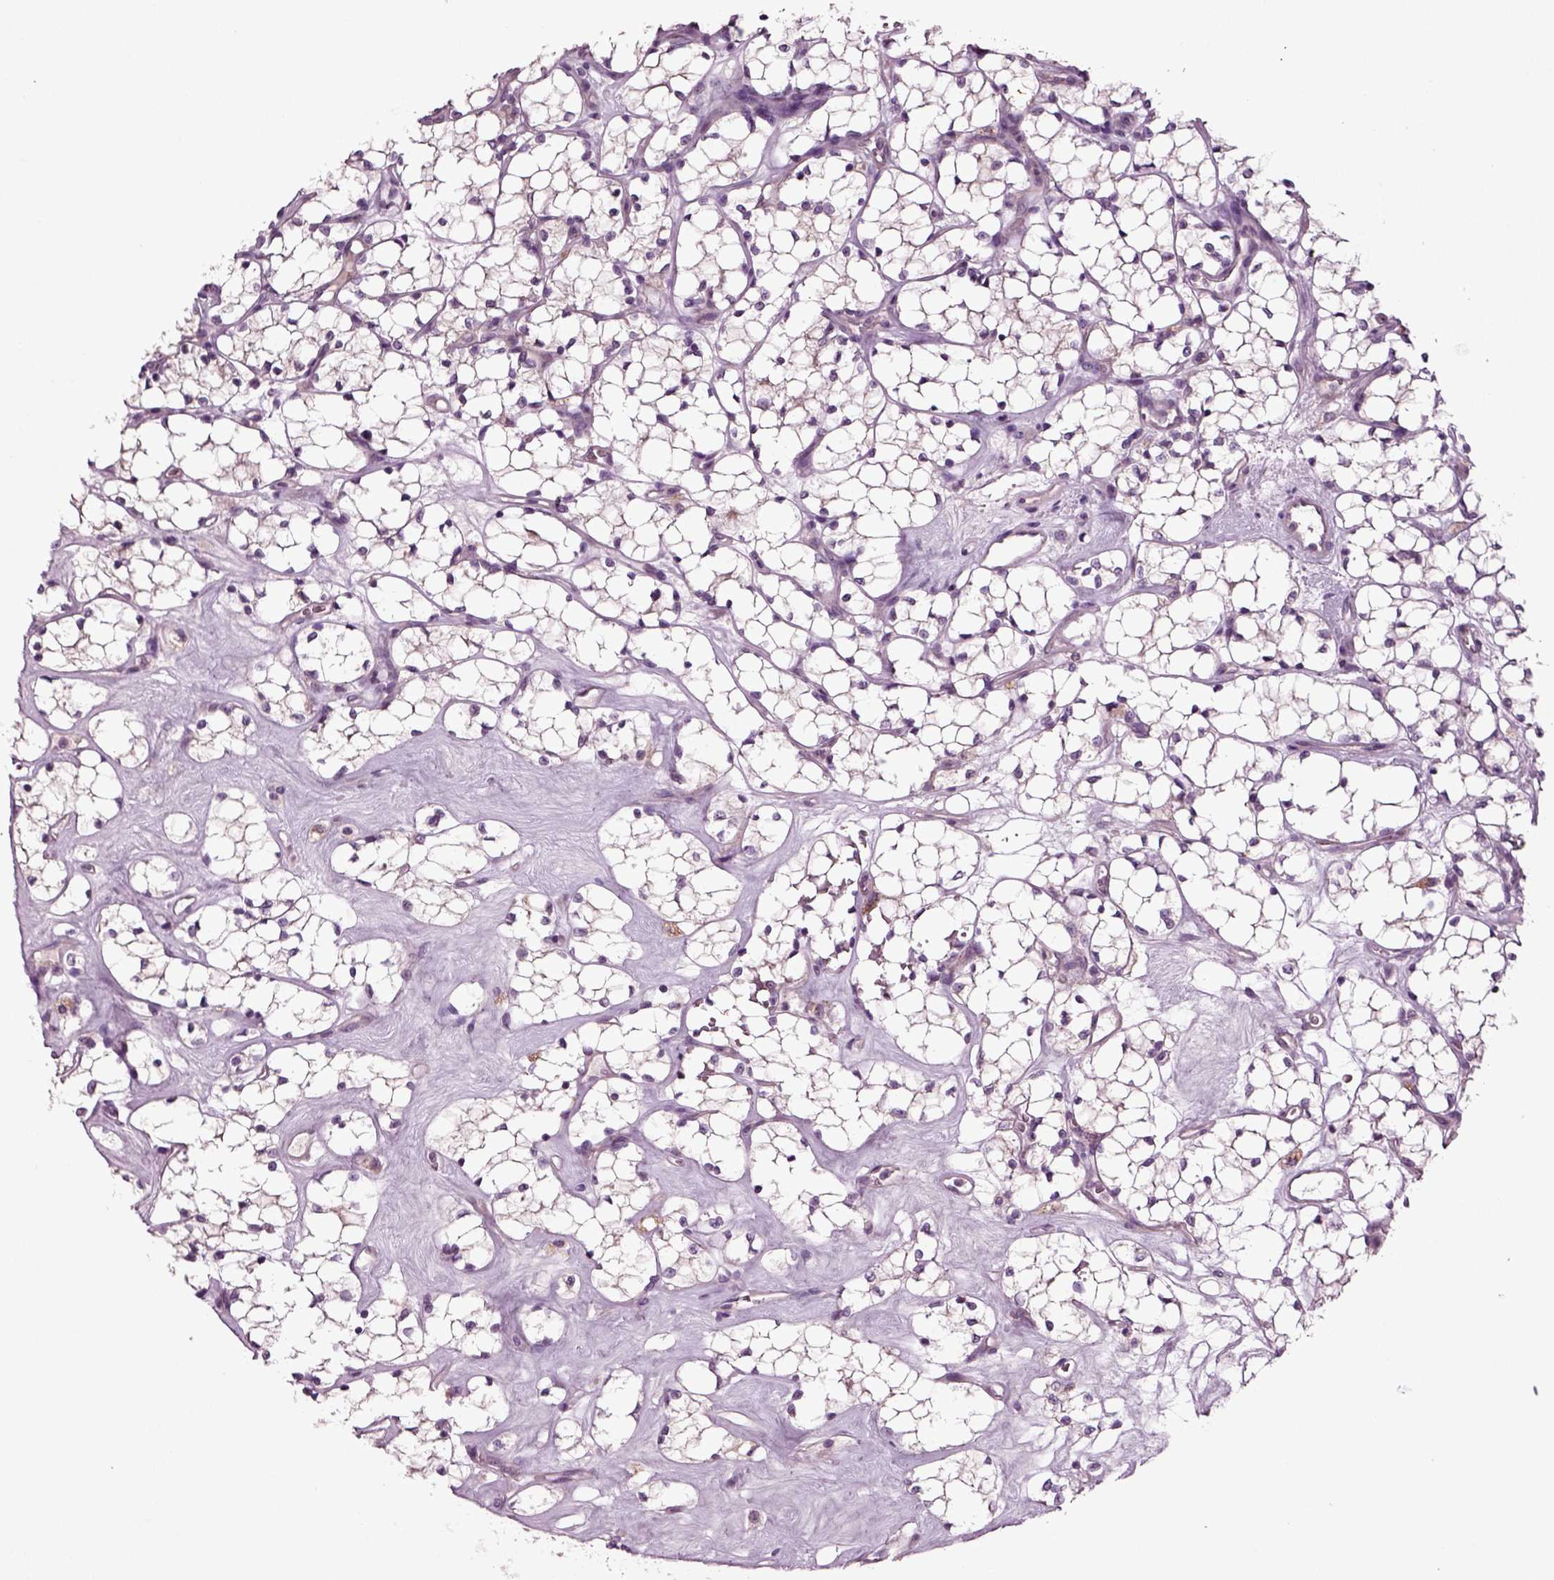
{"staining": {"intensity": "moderate", "quantity": "<25%", "location": "cytoplasmic/membranous"}, "tissue": "renal cancer", "cell_type": "Tumor cells", "image_type": "cancer", "snomed": [{"axis": "morphology", "description": "Adenocarcinoma, NOS"}, {"axis": "topography", "description": "Kidney"}], "caption": "Renal cancer stained with immunohistochemistry reveals moderate cytoplasmic/membranous staining in about <25% of tumor cells.", "gene": "SLC17A6", "patient": {"sex": "female", "age": 69}}